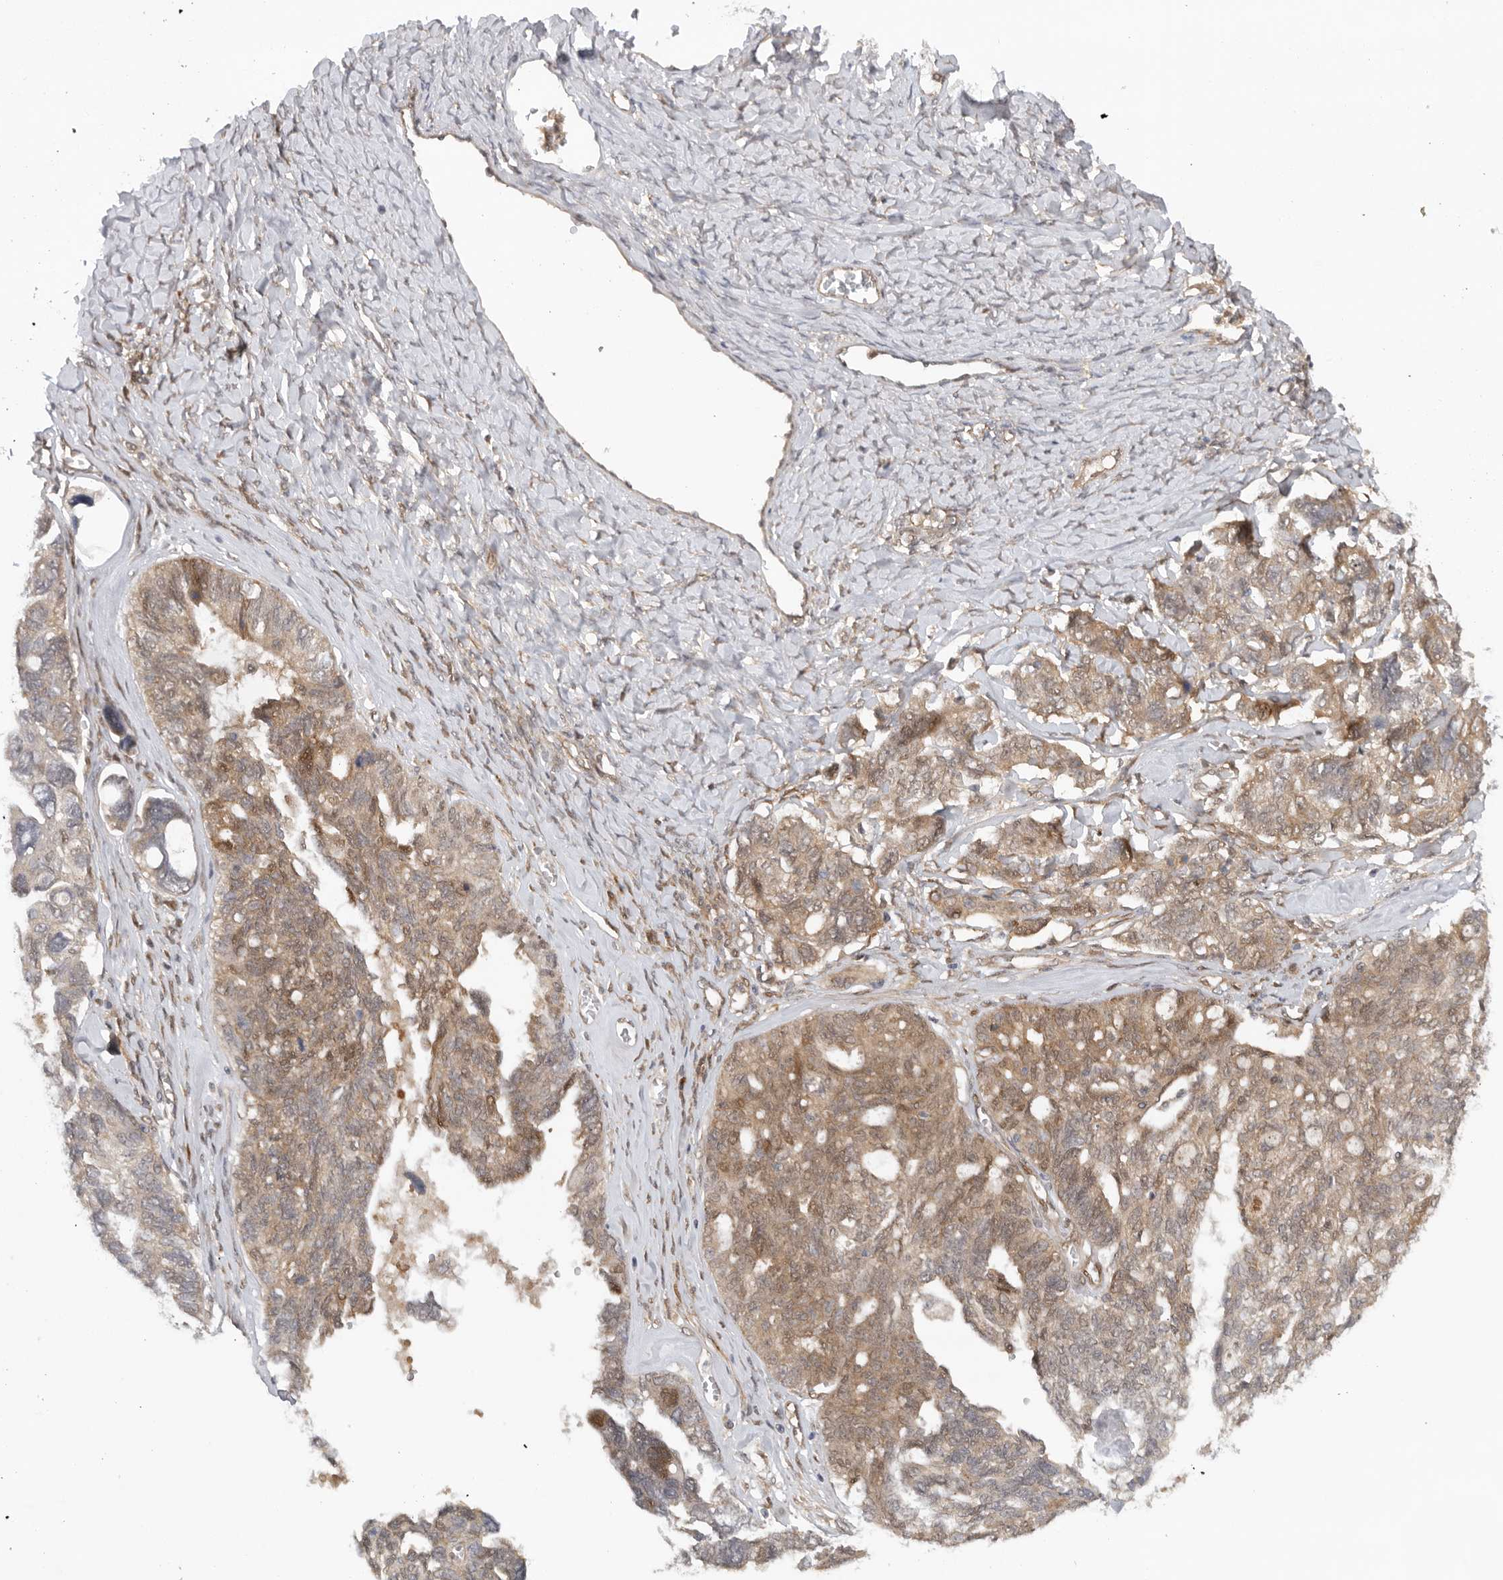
{"staining": {"intensity": "weak", "quantity": "25%-75%", "location": "cytoplasmic/membranous,nuclear"}, "tissue": "ovarian cancer", "cell_type": "Tumor cells", "image_type": "cancer", "snomed": [{"axis": "morphology", "description": "Cystadenocarcinoma, serous, NOS"}, {"axis": "topography", "description": "Ovary"}], "caption": "This histopathology image exhibits IHC staining of human serous cystadenocarcinoma (ovarian), with low weak cytoplasmic/membranous and nuclear positivity in about 25%-75% of tumor cells.", "gene": "DCAF8", "patient": {"sex": "female", "age": 79}}